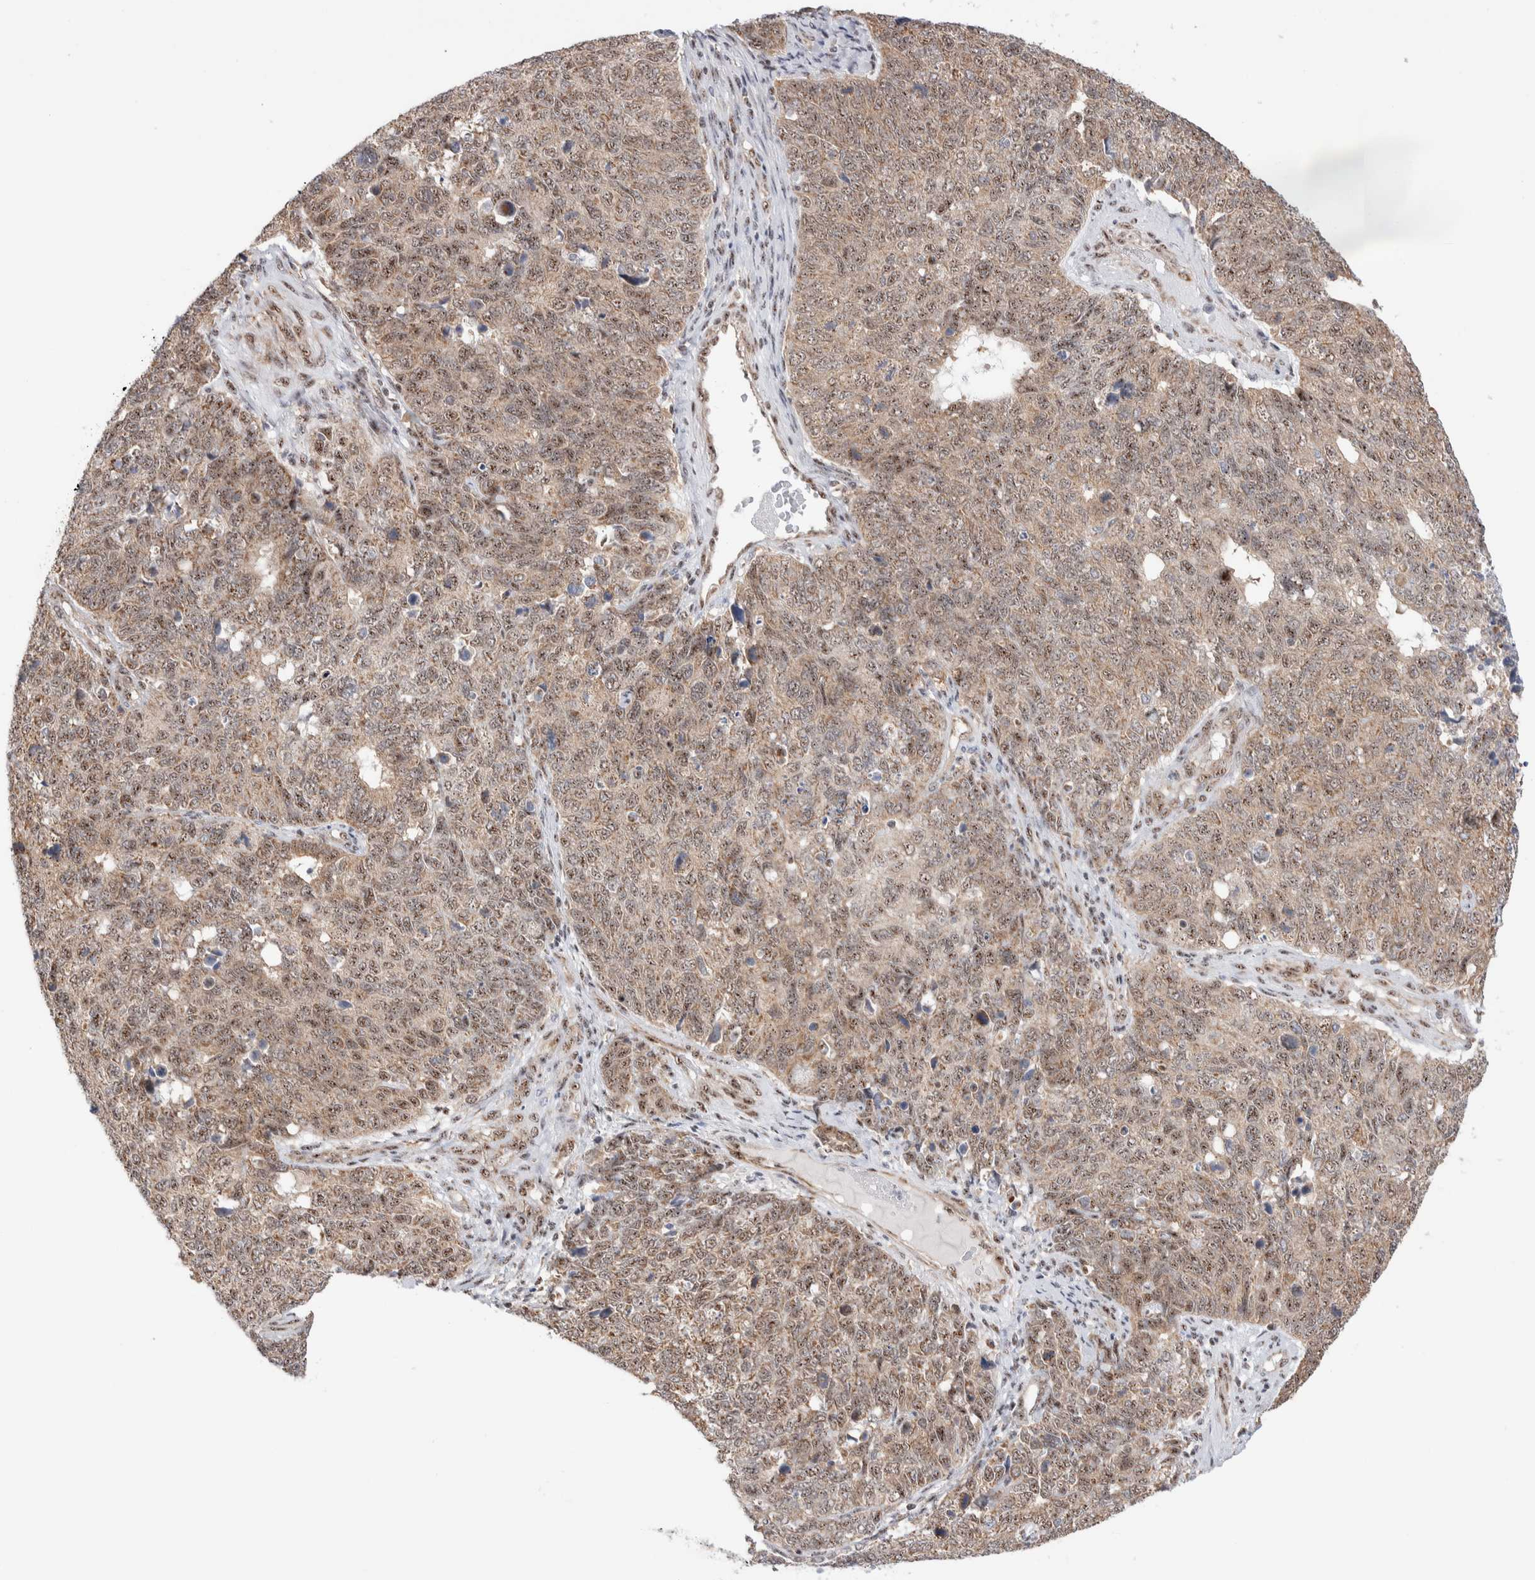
{"staining": {"intensity": "moderate", "quantity": "25%-75%", "location": "cytoplasmic/membranous,nuclear"}, "tissue": "cervical cancer", "cell_type": "Tumor cells", "image_type": "cancer", "snomed": [{"axis": "morphology", "description": "Squamous cell carcinoma, NOS"}, {"axis": "topography", "description": "Cervix"}], "caption": "IHC of human cervical cancer exhibits medium levels of moderate cytoplasmic/membranous and nuclear staining in about 25%-75% of tumor cells. Using DAB (brown) and hematoxylin (blue) stains, captured at high magnification using brightfield microscopy.", "gene": "ZNF695", "patient": {"sex": "female", "age": 63}}